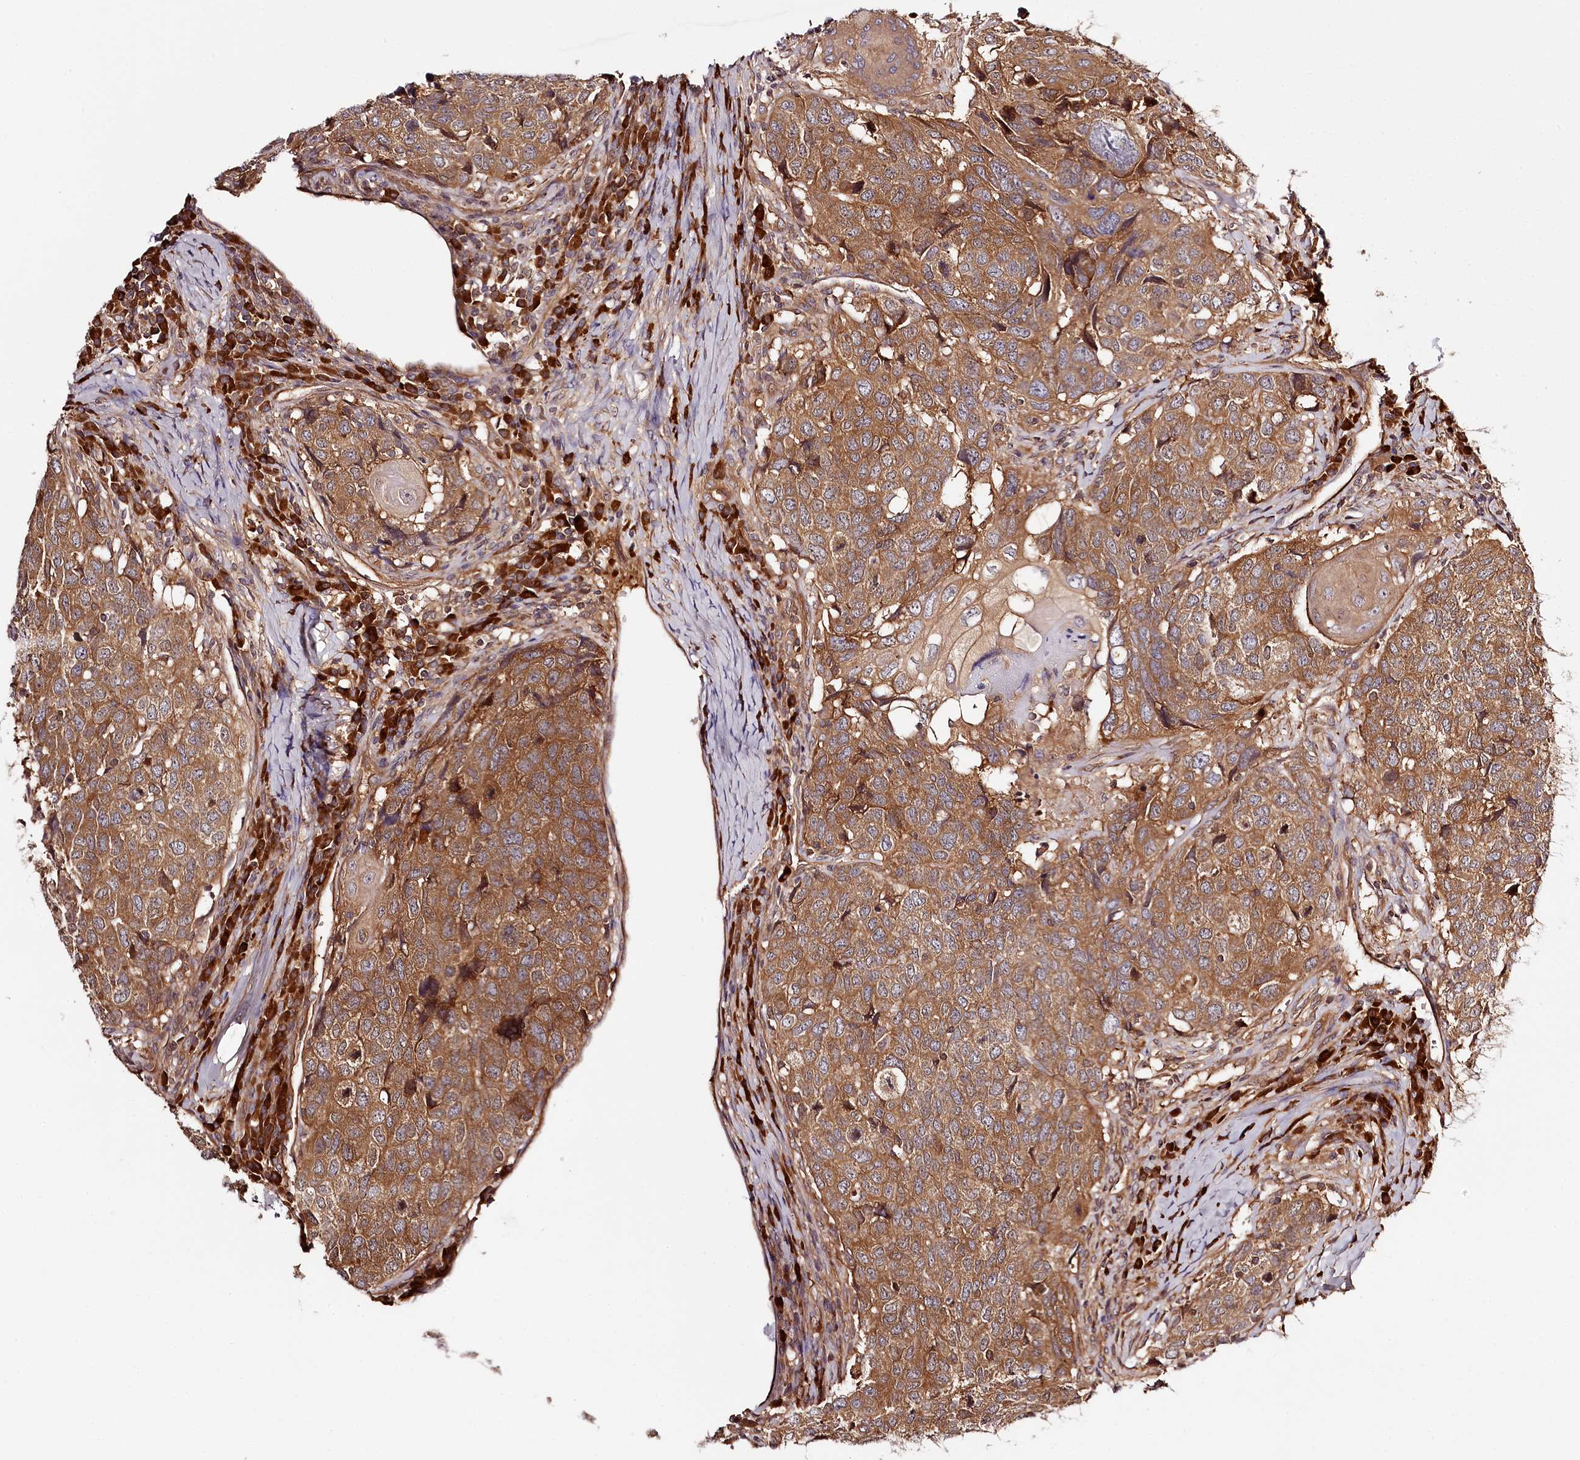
{"staining": {"intensity": "moderate", "quantity": ">75%", "location": "cytoplasmic/membranous"}, "tissue": "head and neck cancer", "cell_type": "Tumor cells", "image_type": "cancer", "snomed": [{"axis": "morphology", "description": "Squamous cell carcinoma, NOS"}, {"axis": "topography", "description": "Head-Neck"}], "caption": "Immunohistochemical staining of human head and neck squamous cell carcinoma exhibits moderate cytoplasmic/membranous protein staining in approximately >75% of tumor cells. Nuclei are stained in blue.", "gene": "TARS1", "patient": {"sex": "male", "age": 66}}